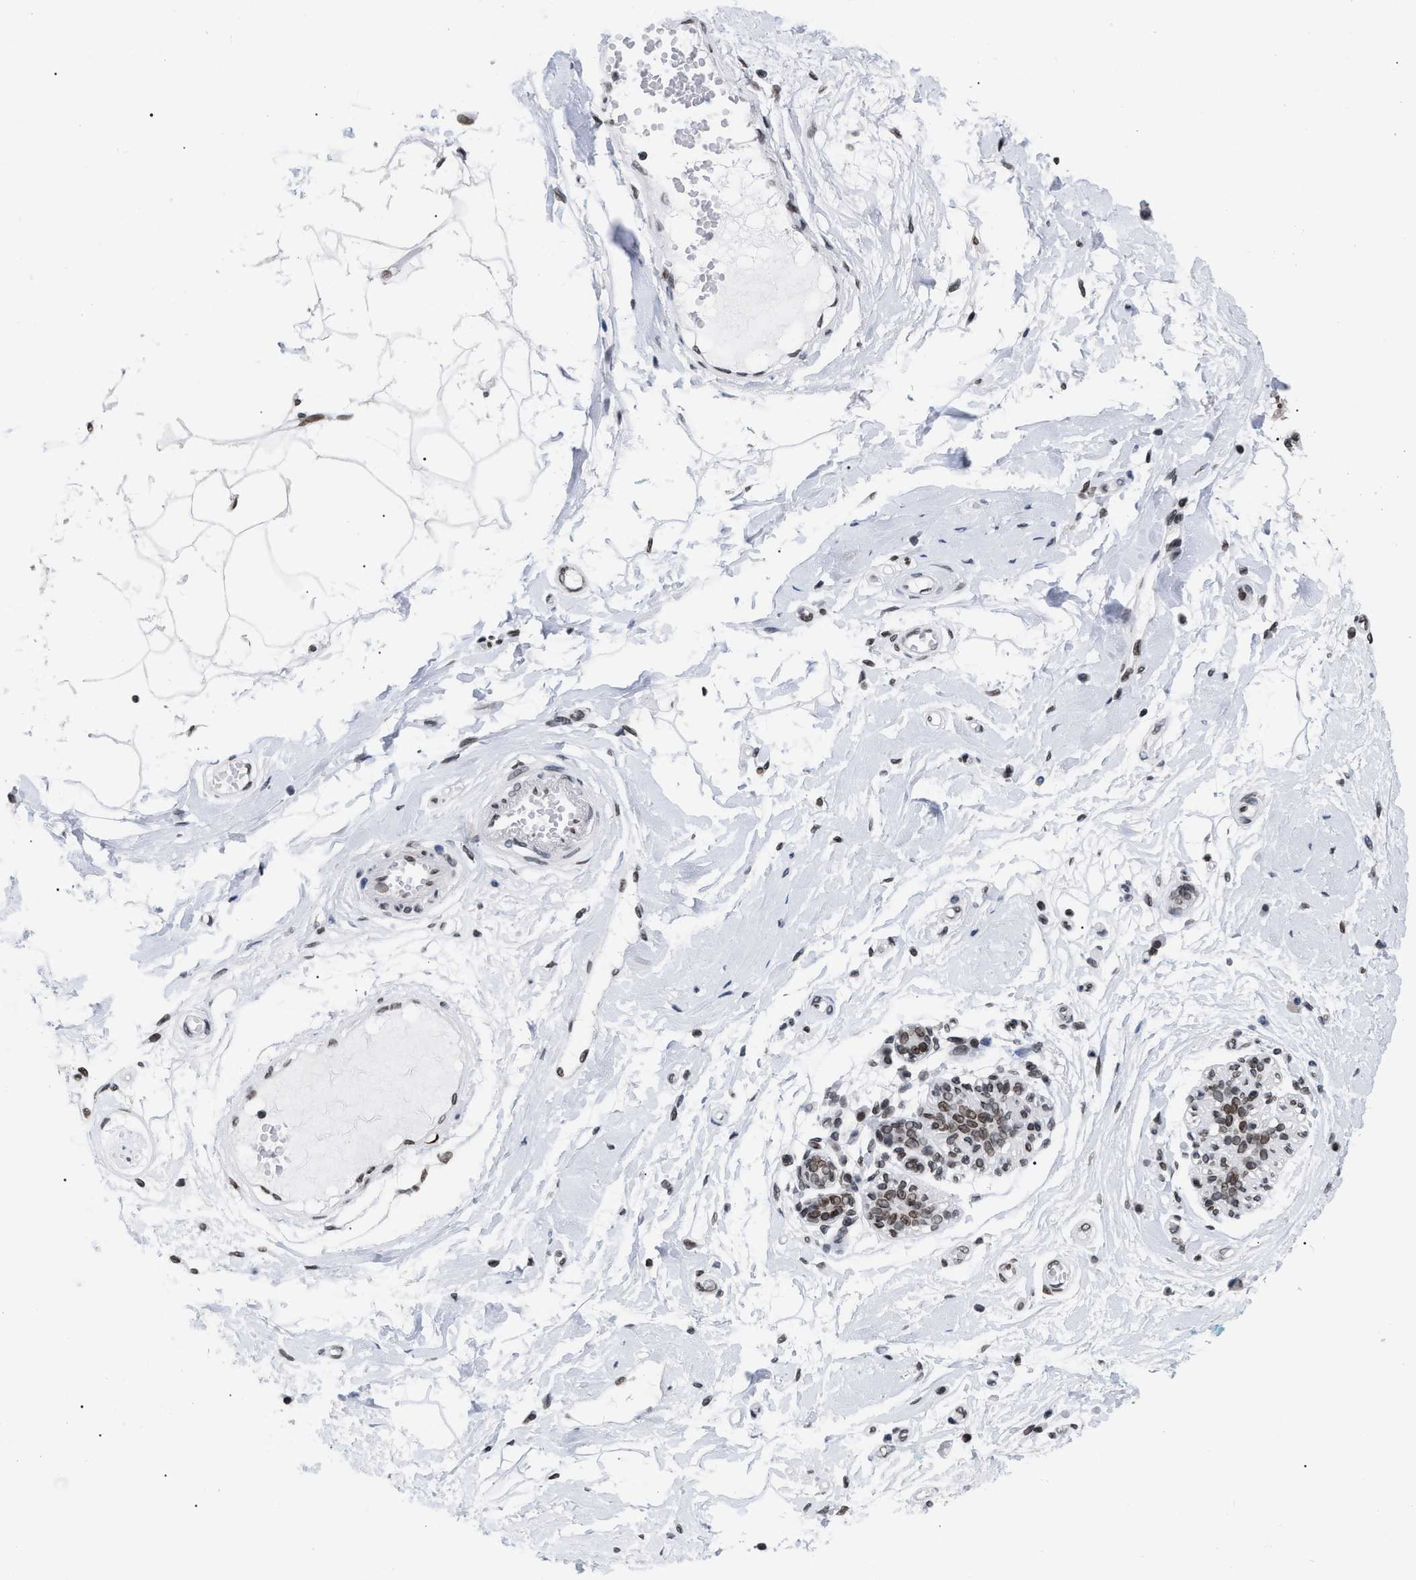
{"staining": {"intensity": "moderate", "quantity": ">75%", "location": "nuclear"}, "tissue": "breast", "cell_type": "Adipocytes", "image_type": "normal", "snomed": [{"axis": "morphology", "description": "Normal tissue, NOS"}, {"axis": "morphology", "description": "Lobular carcinoma"}, {"axis": "topography", "description": "Breast"}], "caption": "Immunohistochemistry image of normal breast: human breast stained using immunohistochemistry reveals medium levels of moderate protein expression localized specifically in the nuclear of adipocytes, appearing as a nuclear brown color.", "gene": "TPR", "patient": {"sex": "female", "age": 59}}